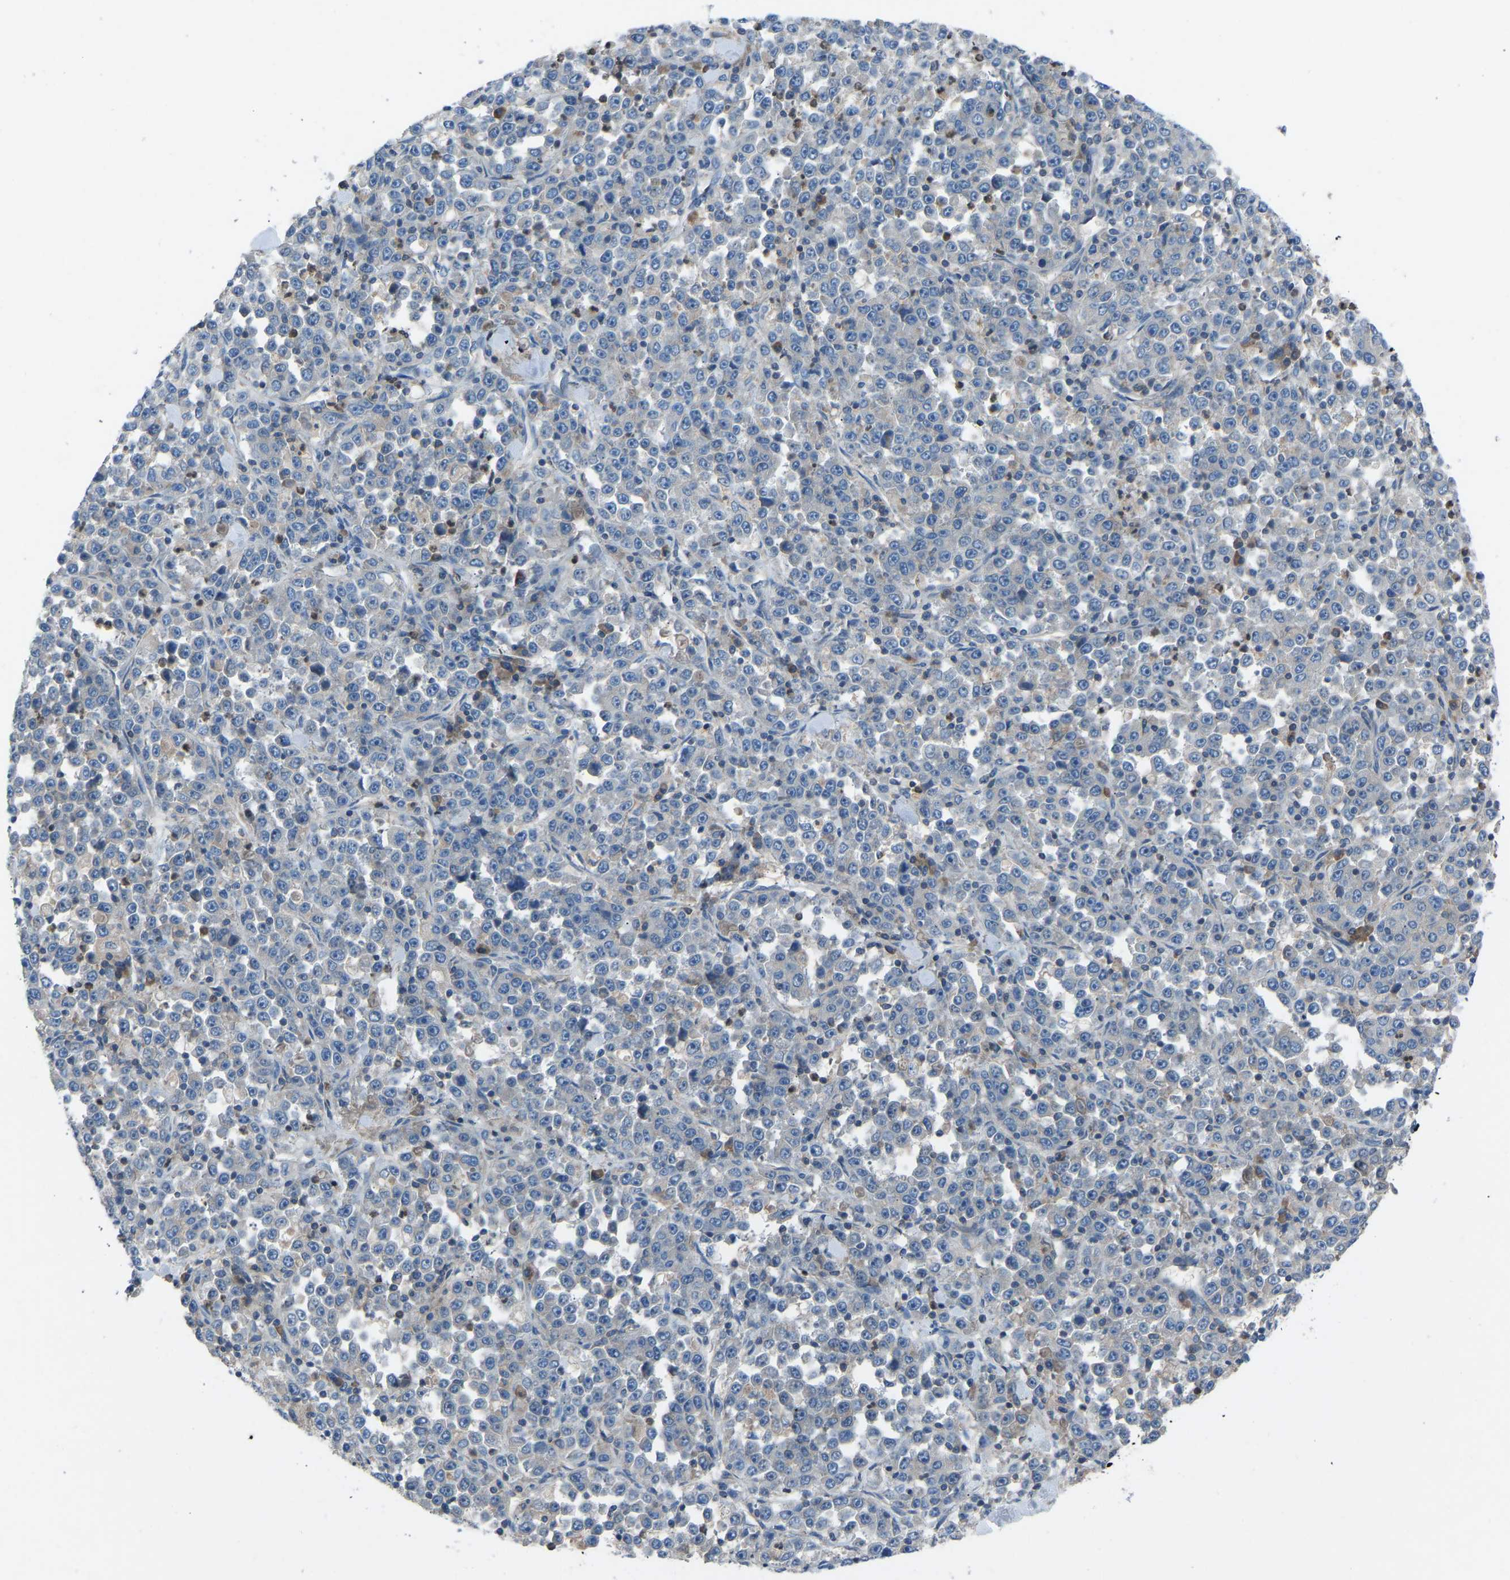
{"staining": {"intensity": "negative", "quantity": "none", "location": "none"}, "tissue": "stomach cancer", "cell_type": "Tumor cells", "image_type": "cancer", "snomed": [{"axis": "morphology", "description": "Normal tissue, NOS"}, {"axis": "morphology", "description": "Adenocarcinoma, NOS"}, {"axis": "topography", "description": "Stomach, upper"}, {"axis": "topography", "description": "Stomach"}], "caption": "DAB immunohistochemical staining of stomach adenocarcinoma displays no significant staining in tumor cells.", "gene": "GRK6", "patient": {"sex": "male", "age": 59}}